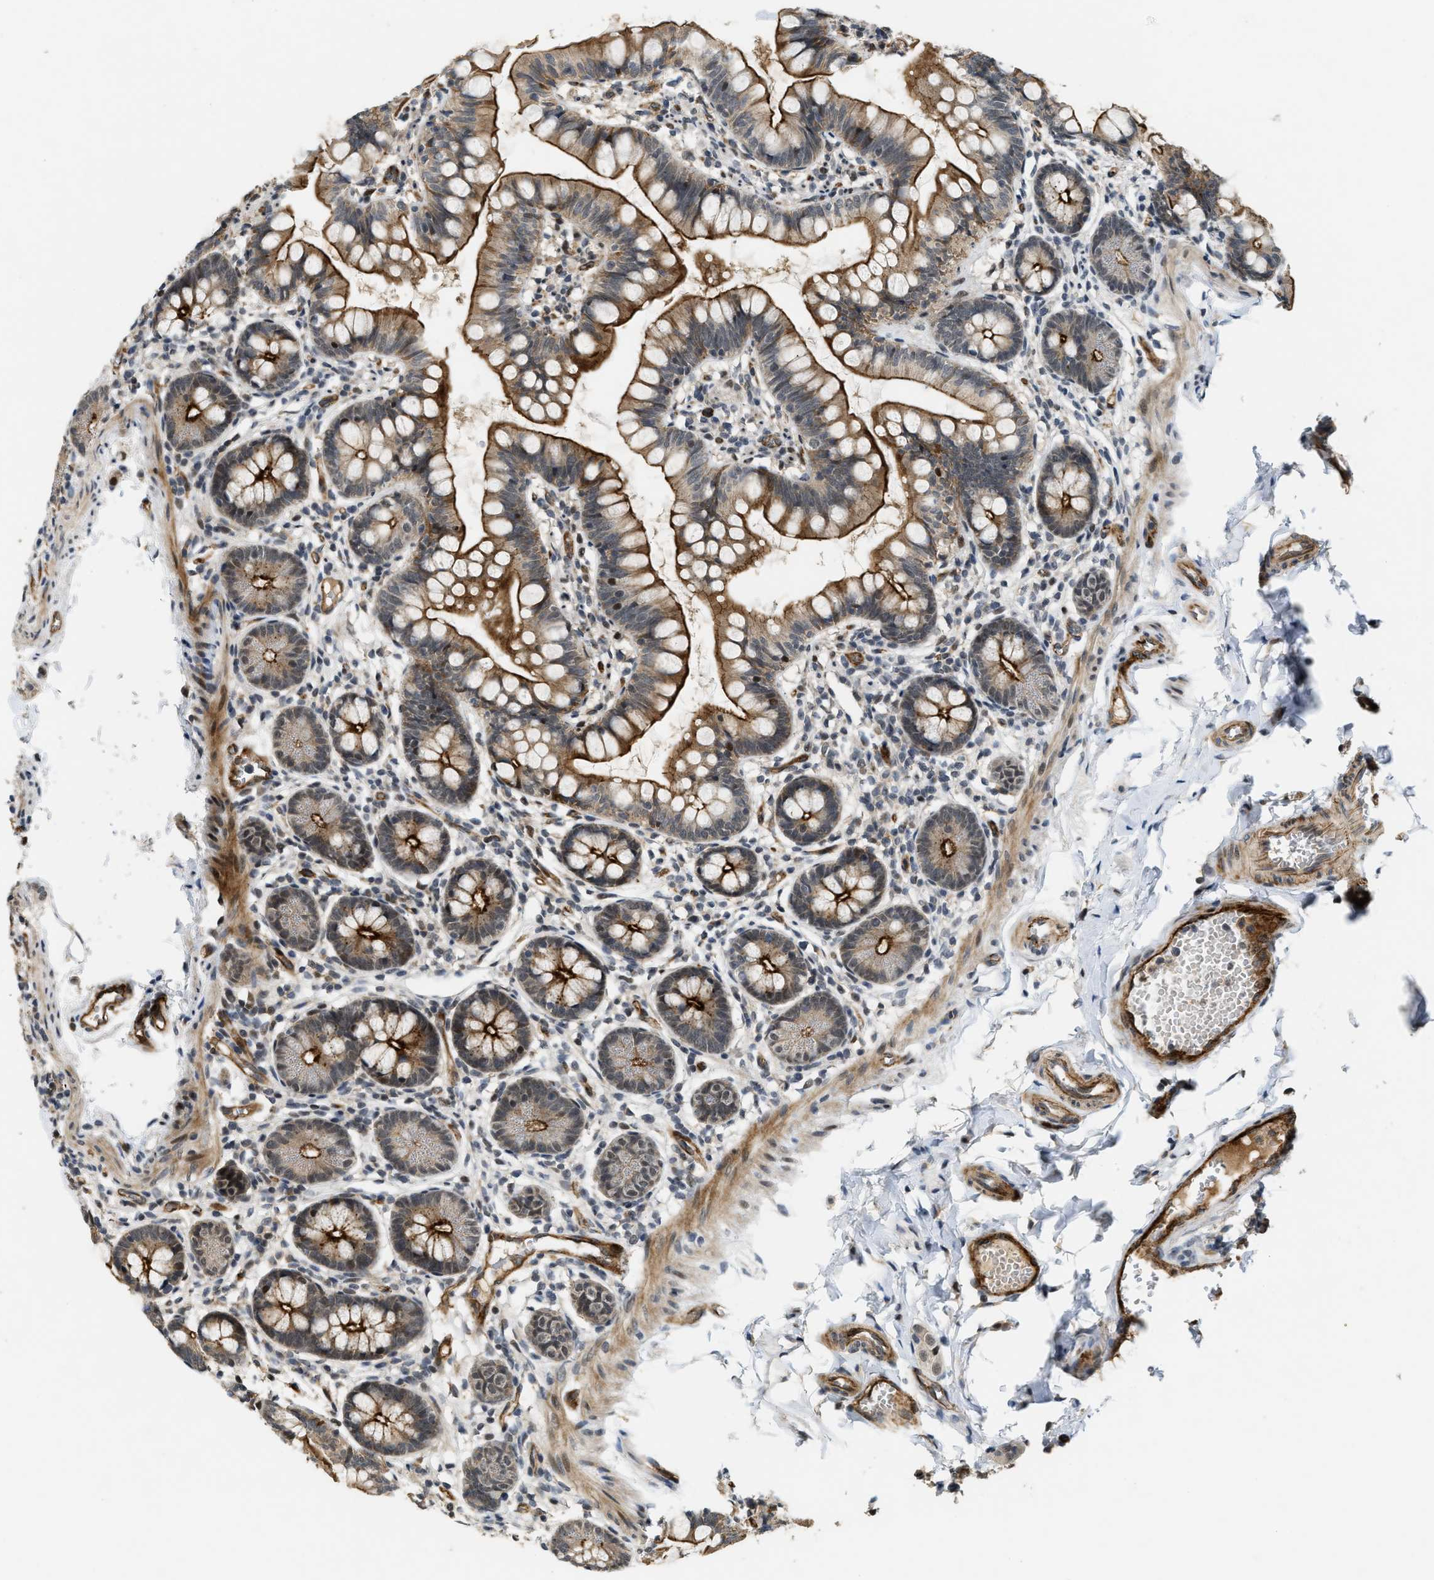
{"staining": {"intensity": "strong", "quantity": ">75%", "location": "cytoplasmic/membranous"}, "tissue": "small intestine", "cell_type": "Glandular cells", "image_type": "normal", "snomed": [{"axis": "morphology", "description": "Normal tissue, NOS"}, {"axis": "topography", "description": "Small intestine"}], "caption": "IHC image of normal human small intestine stained for a protein (brown), which demonstrates high levels of strong cytoplasmic/membranous positivity in approximately >75% of glandular cells.", "gene": "DPF2", "patient": {"sex": "male", "age": 7}}